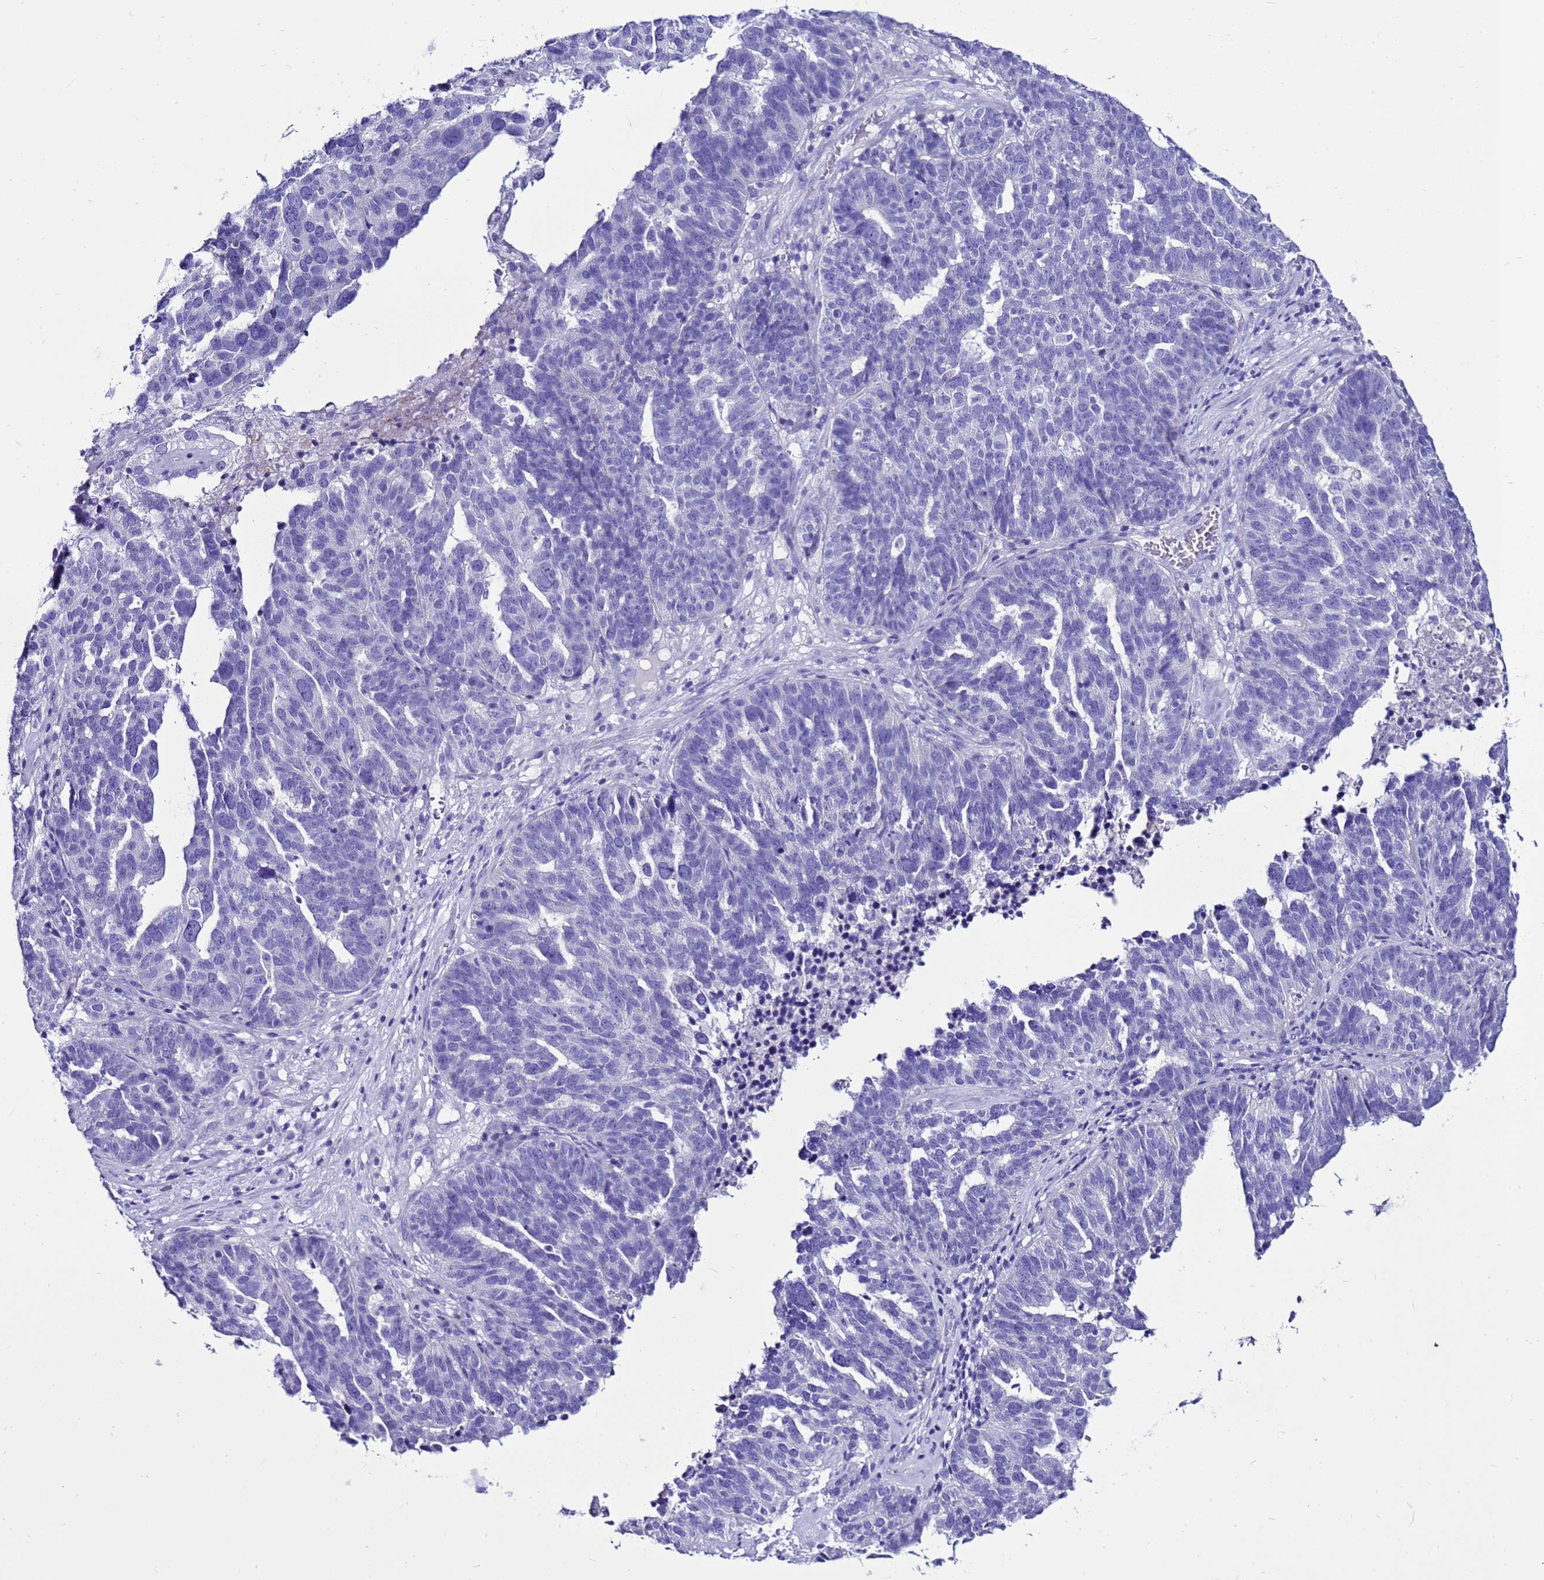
{"staining": {"intensity": "negative", "quantity": "none", "location": "none"}, "tissue": "ovarian cancer", "cell_type": "Tumor cells", "image_type": "cancer", "snomed": [{"axis": "morphology", "description": "Cystadenocarcinoma, serous, NOS"}, {"axis": "topography", "description": "Ovary"}], "caption": "This is an IHC photomicrograph of ovarian cancer (serous cystadenocarcinoma). There is no positivity in tumor cells.", "gene": "BEST2", "patient": {"sex": "female", "age": 59}}